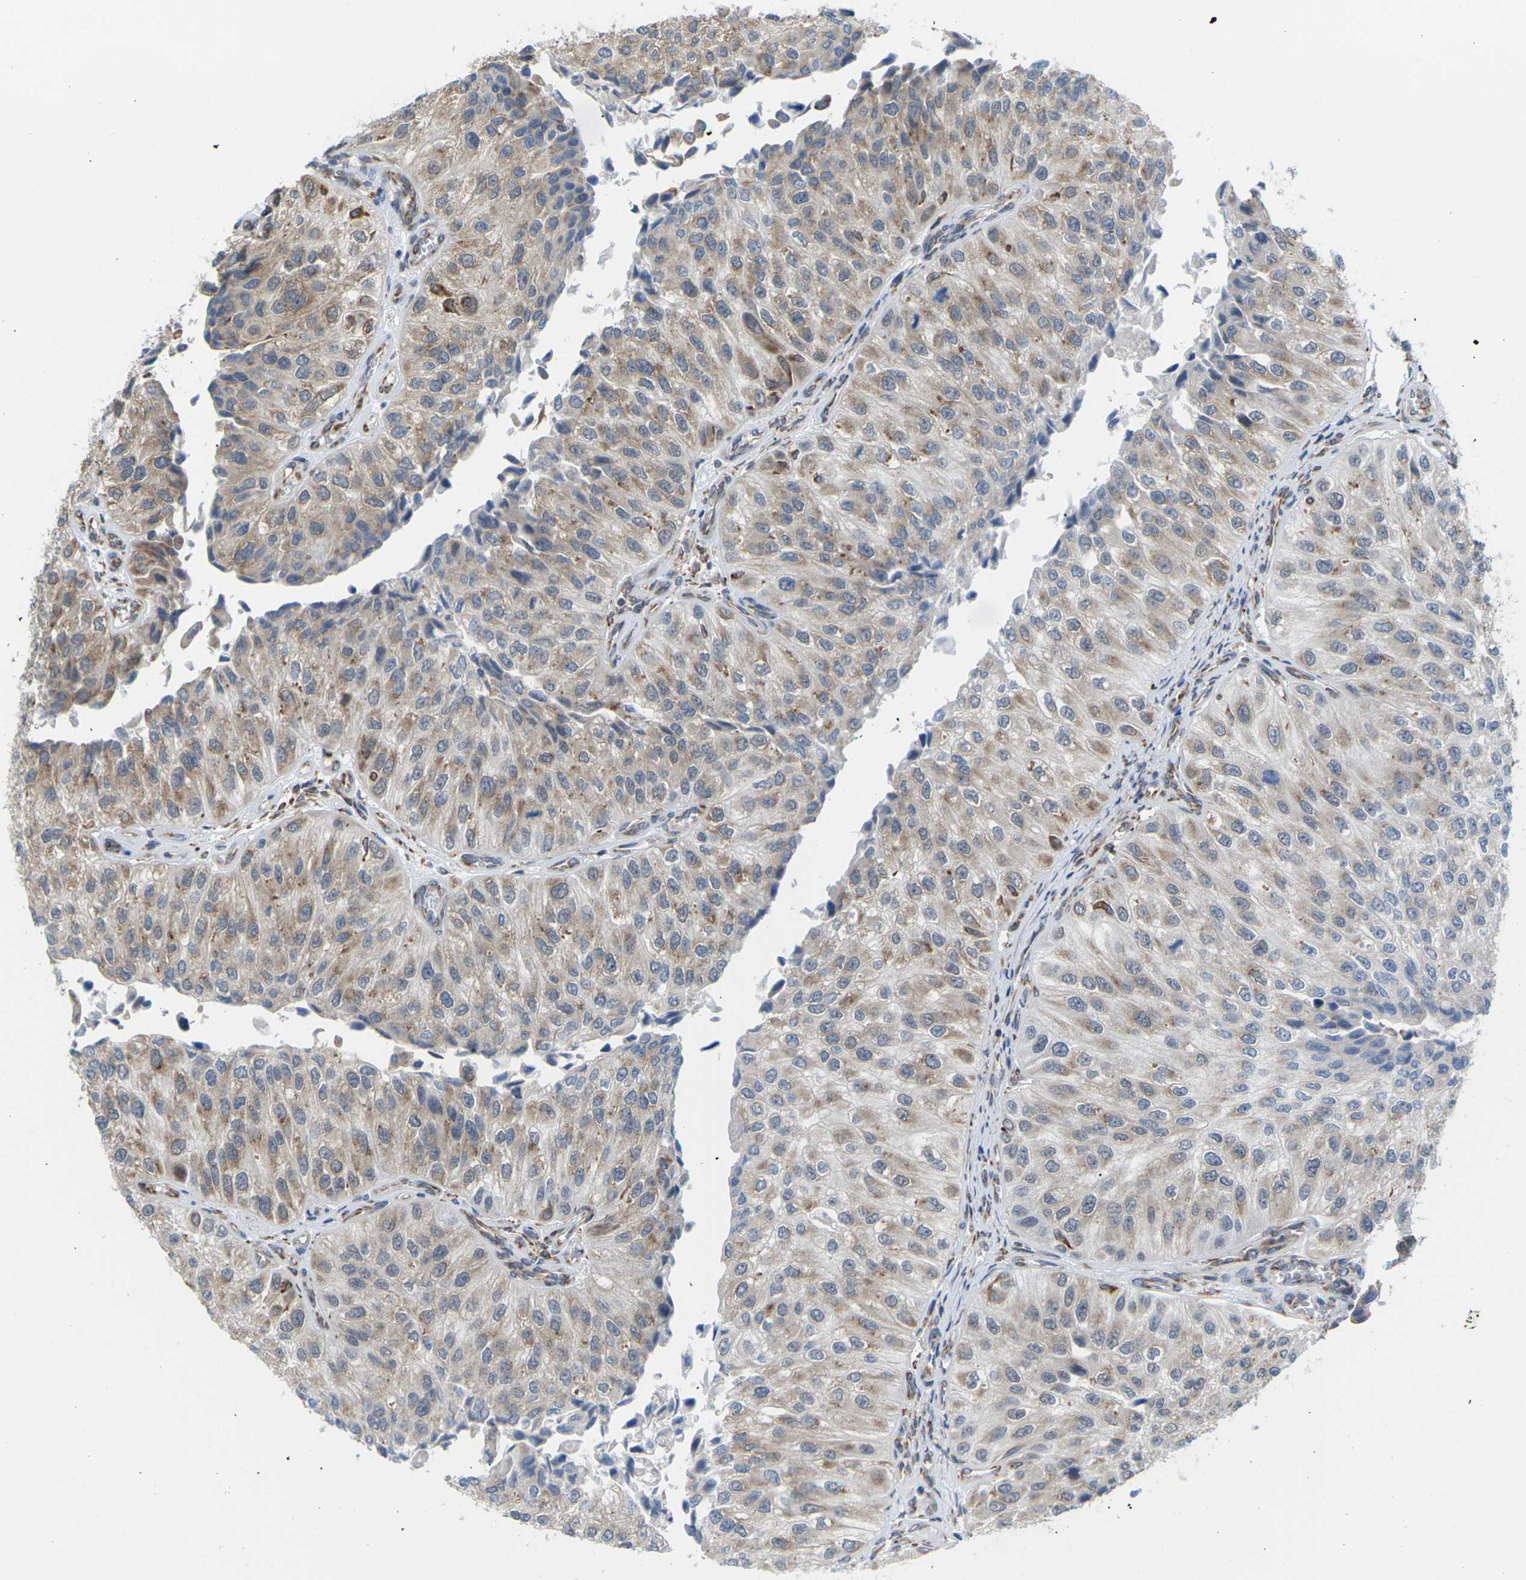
{"staining": {"intensity": "weak", "quantity": "25%-75%", "location": "cytoplasmic/membranous"}, "tissue": "urothelial cancer", "cell_type": "Tumor cells", "image_type": "cancer", "snomed": [{"axis": "morphology", "description": "Urothelial carcinoma, High grade"}, {"axis": "topography", "description": "Kidney"}, {"axis": "topography", "description": "Urinary bladder"}], "caption": "Urothelial cancer stained with IHC shows weak cytoplasmic/membranous staining in approximately 25%-75% of tumor cells.", "gene": "PDZK1IP1", "patient": {"sex": "male", "age": 77}}